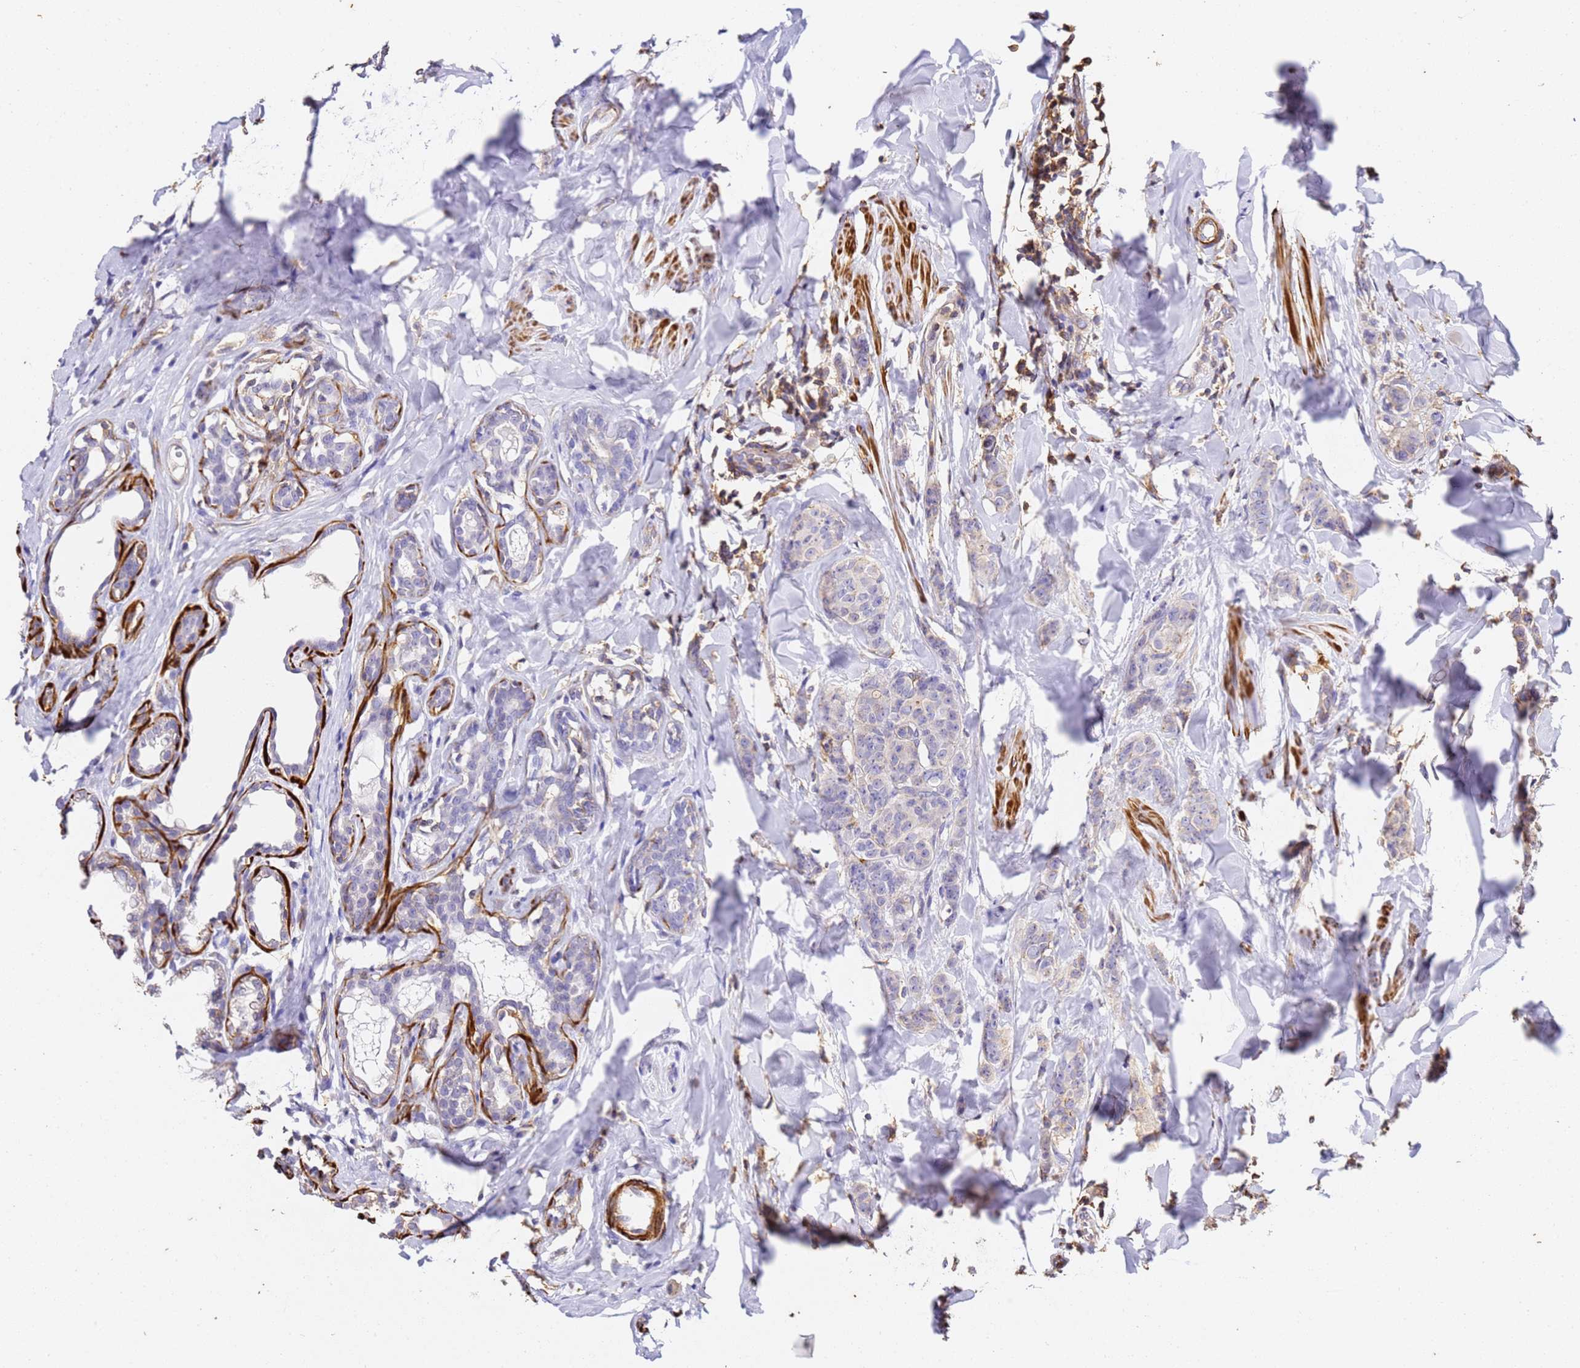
{"staining": {"intensity": "negative", "quantity": "none", "location": "none"}, "tissue": "breast cancer", "cell_type": "Tumor cells", "image_type": "cancer", "snomed": [{"axis": "morphology", "description": "Duct carcinoma"}, {"axis": "topography", "description": "Breast"}], "caption": "Immunohistochemistry (IHC) of human breast cancer demonstrates no positivity in tumor cells. (DAB (3,3'-diaminobenzidine) immunohistochemistry with hematoxylin counter stain).", "gene": "ZNF671", "patient": {"sex": "female", "age": 40}}